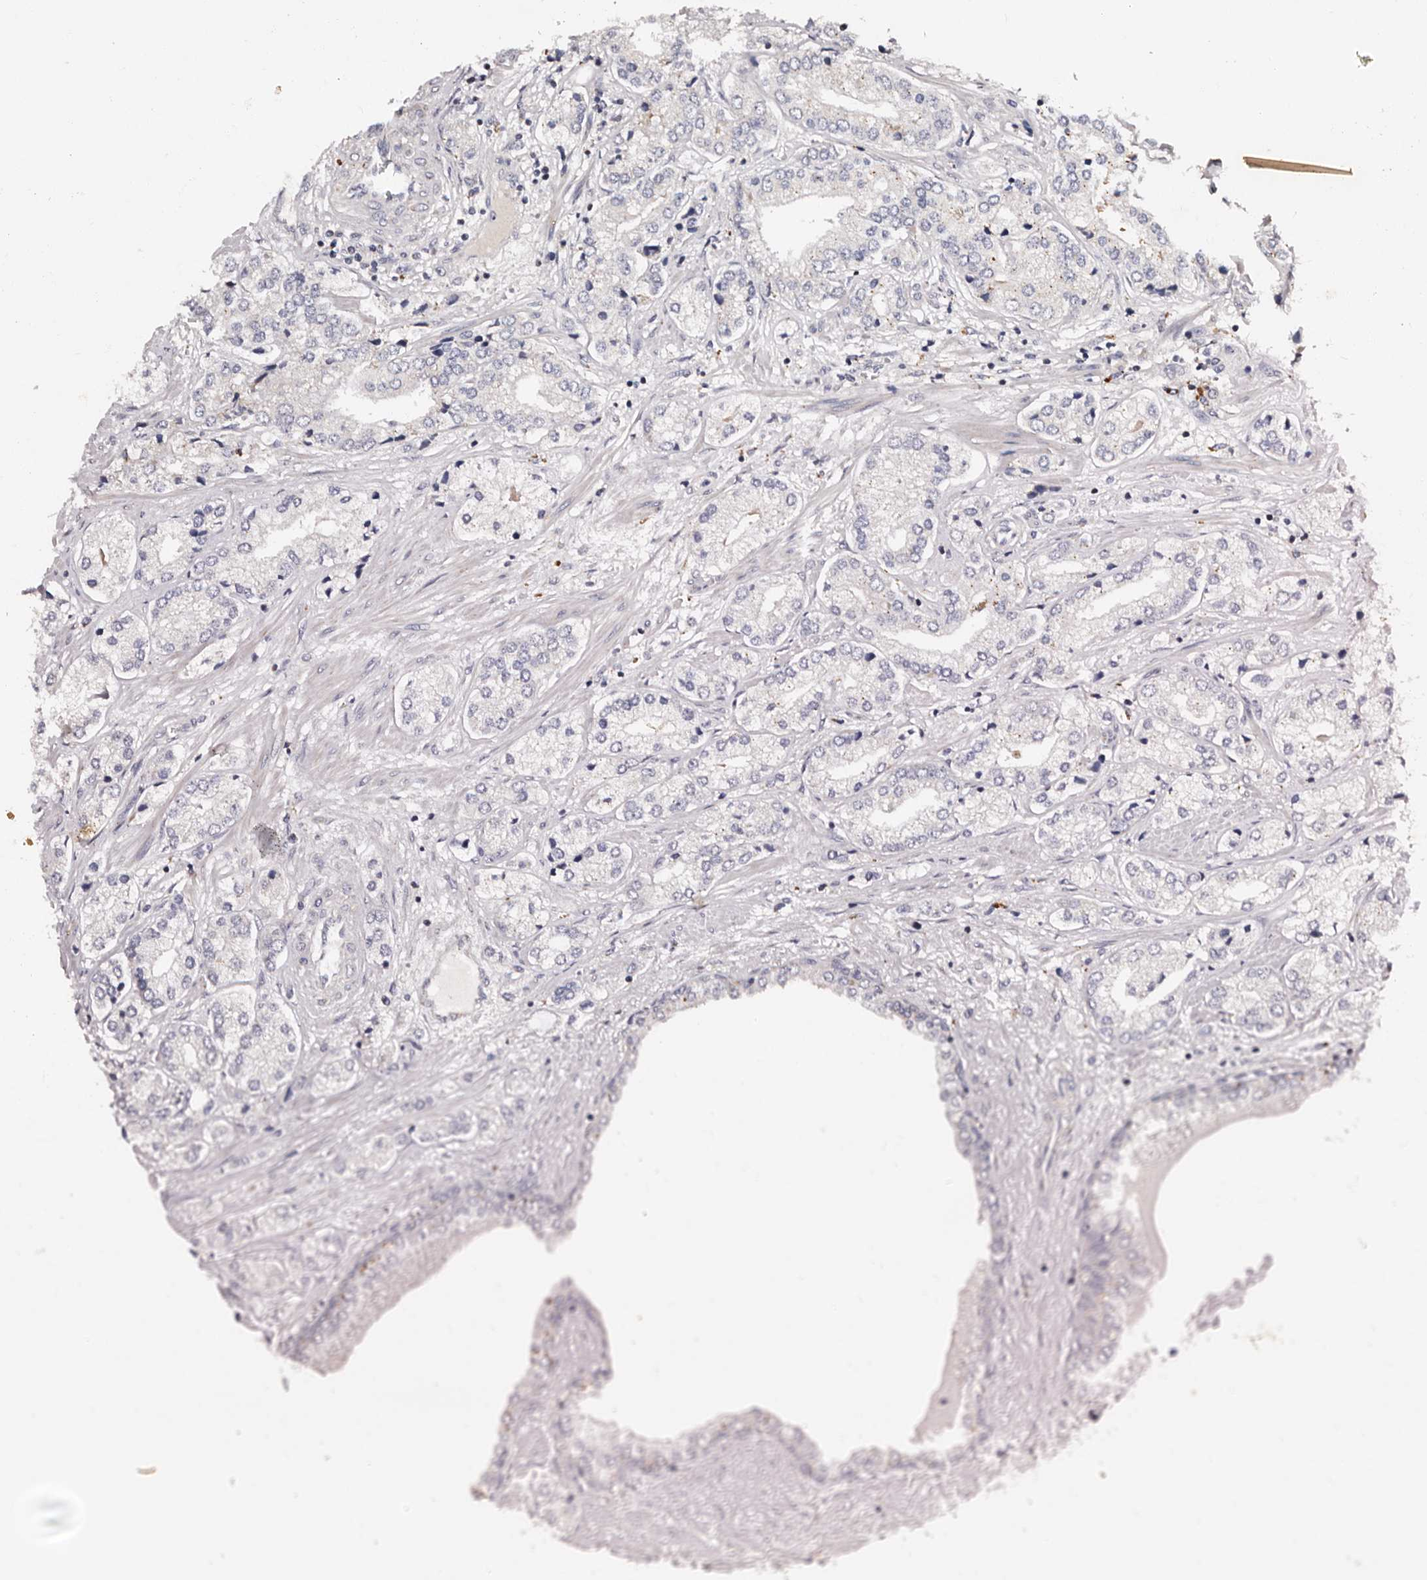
{"staining": {"intensity": "negative", "quantity": "none", "location": "none"}, "tissue": "prostate cancer", "cell_type": "Tumor cells", "image_type": "cancer", "snomed": [{"axis": "morphology", "description": "Adenocarcinoma, High grade"}, {"axis": "topography", "description": "Prostate"}], "caption": "DAB (3,3'-diaminobenzidine) immunohistochemical staining of human adenocarcinoma (high-grade) (prostate) reveals no significant expression in tumor cells.", "gene": "ADCK5", "patient": {"sex": "male", "age": 66}}